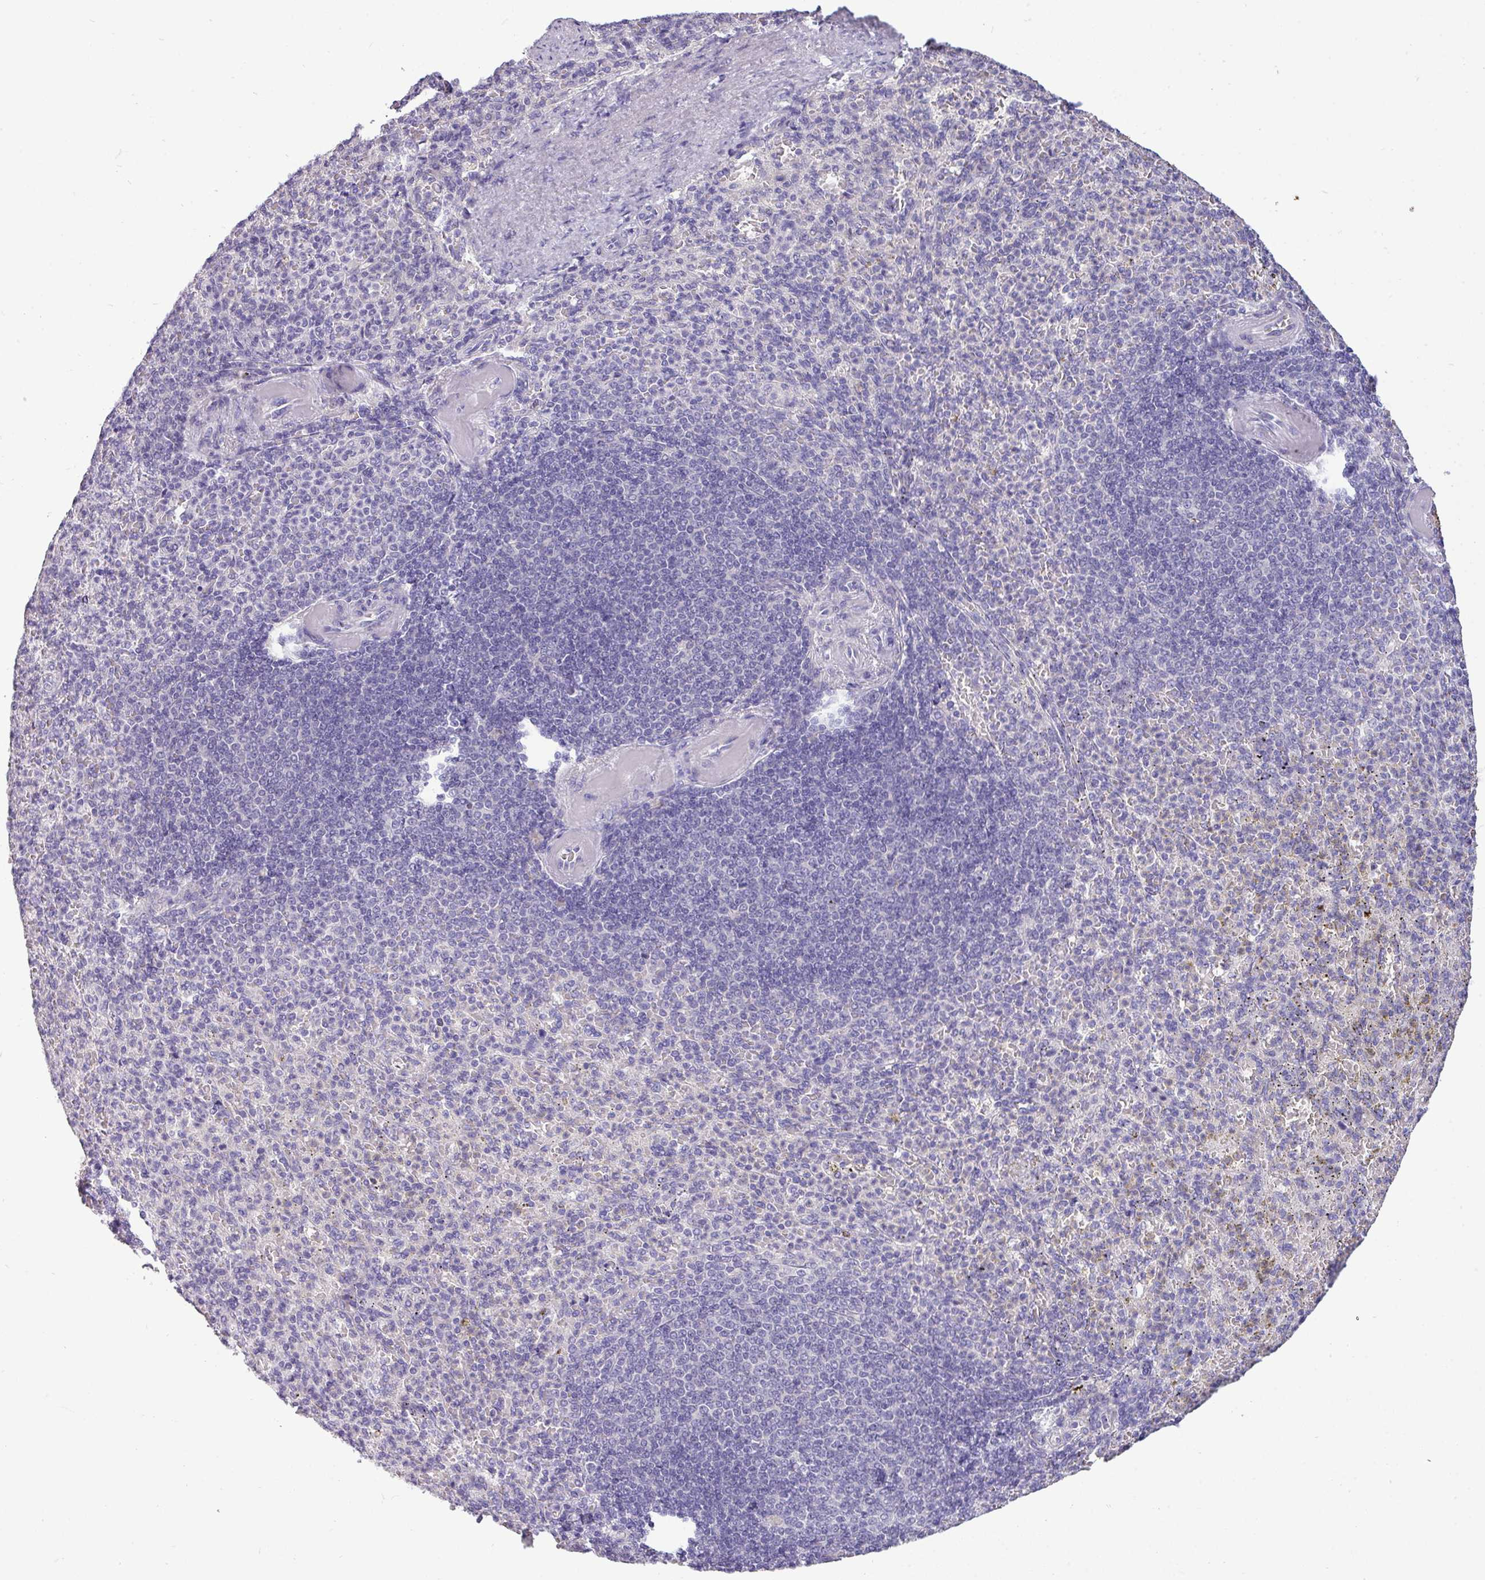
{"staining": {"intensity": "negative", "quantity": "none", "location": "none"}, "tissue": "spleen", "cell_type": "Cells in red pulp", "image_type": "normal", "snomed": [{"axis": "morphology", "description": "Normal tissue, NOS"}, {"axis": "topography", "description": "Spleen"}], "caption": "High magnification brightfield microscopy of unremarkable spleen stained with DAB (3,3'-diaminobenzidine) (brown) and counterstained with hematoxylin (blue): cells in red pulp show no significant staining.", "gene": "DNAAF9", "patient": {"sex": "female", "age": 74}}